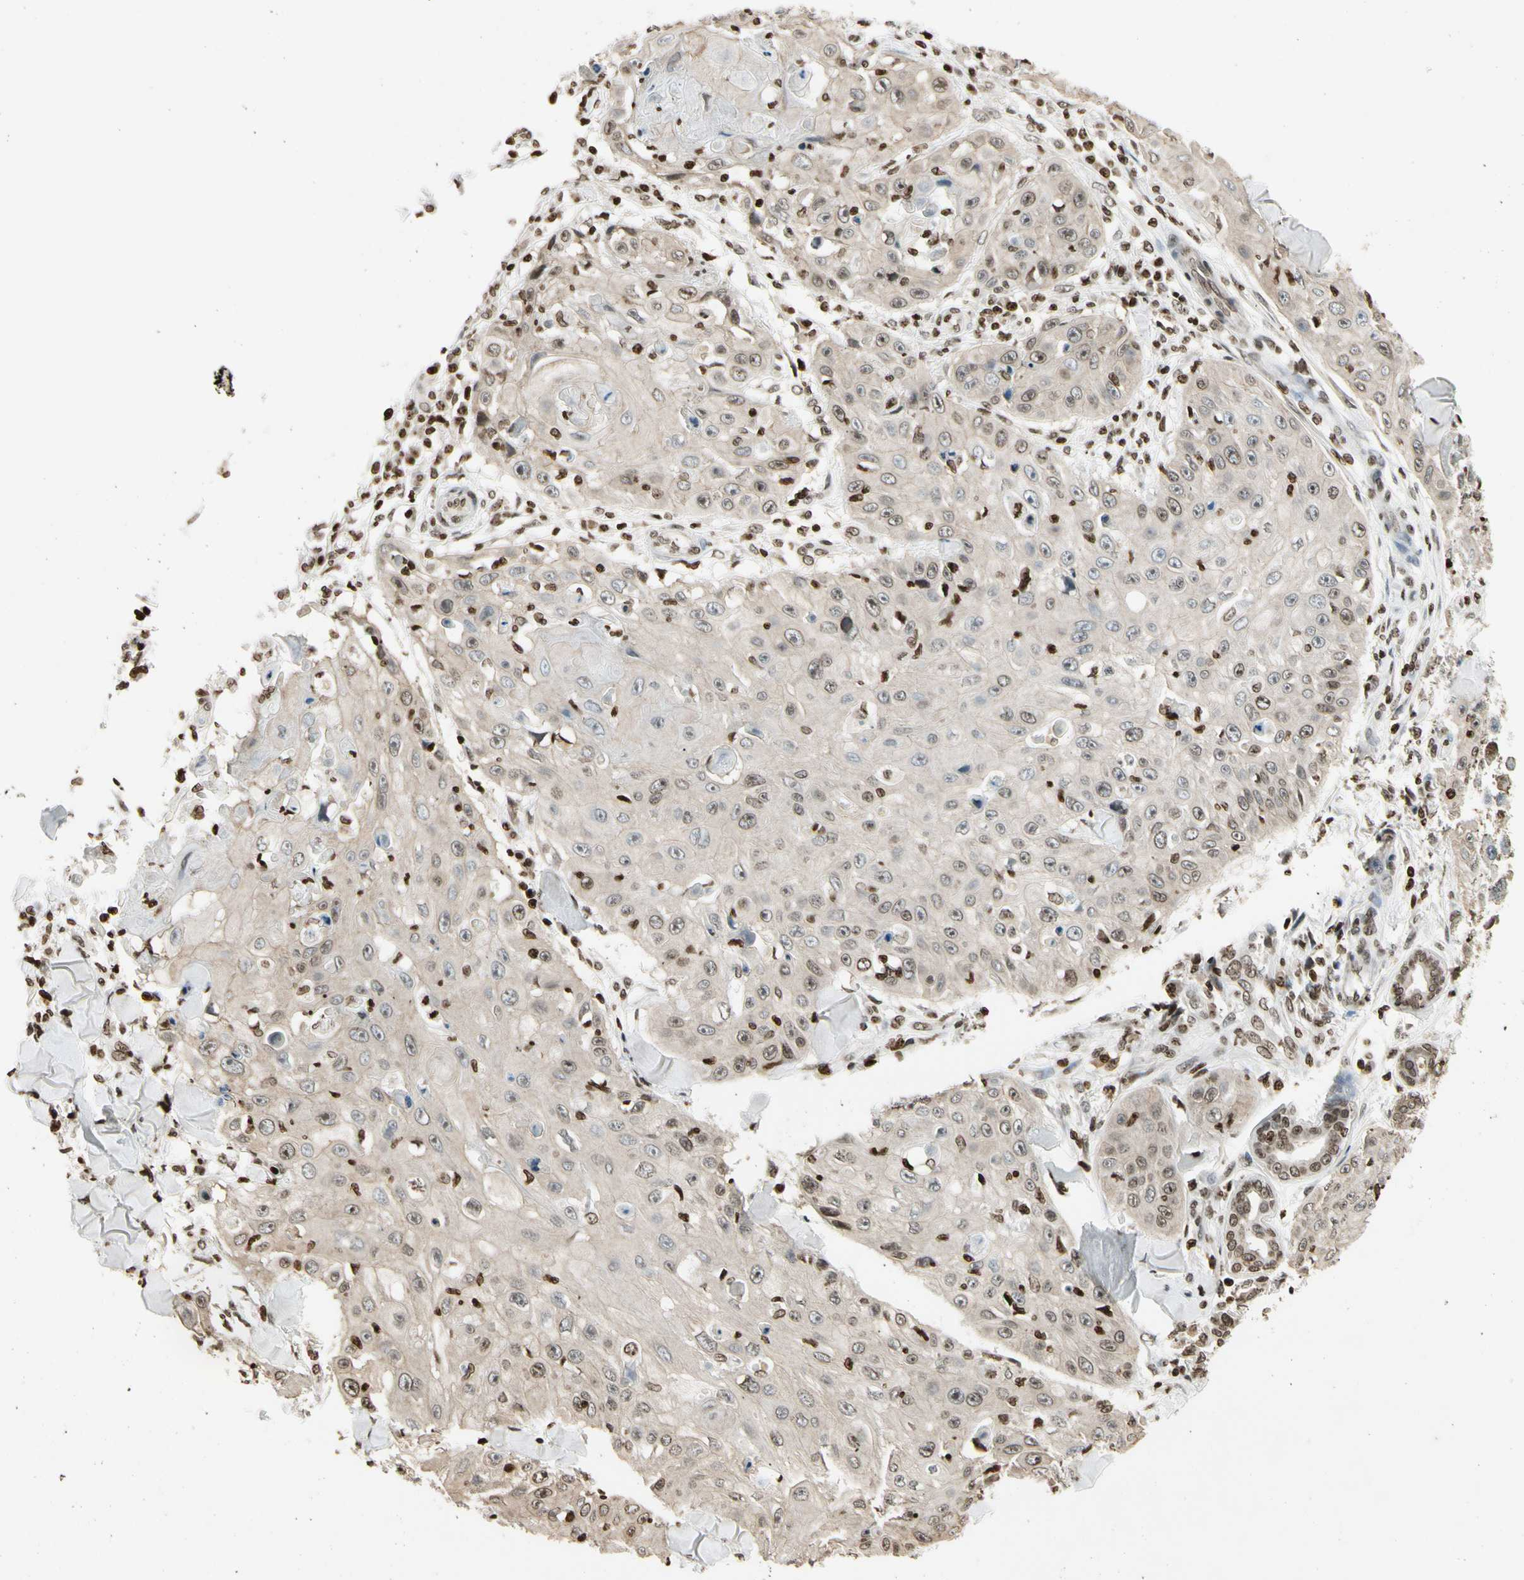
{"staining": {"intensity": "moderate", "quantity": "25%-75%", "location": "nuclear"}, "tissue": "skin cancer", "cell_type": "Tumor cells", "image_type": "cancer", "snomed": [{"axis": "morphology", "description": "Squamous cell carcinoma, NOS"}, {"axis": "topography", "description": "Skin"}], "caption": "The image reveals staining of skin cancer, revealing moderate nuclear protein expression (brown color) within tumor cells. (DAB (3,3'-diaminobenzidine) IHC with brightfield microscopy, high magnification).", "gene": "RORA", "patient": {"sex": "male", "age": 86}}